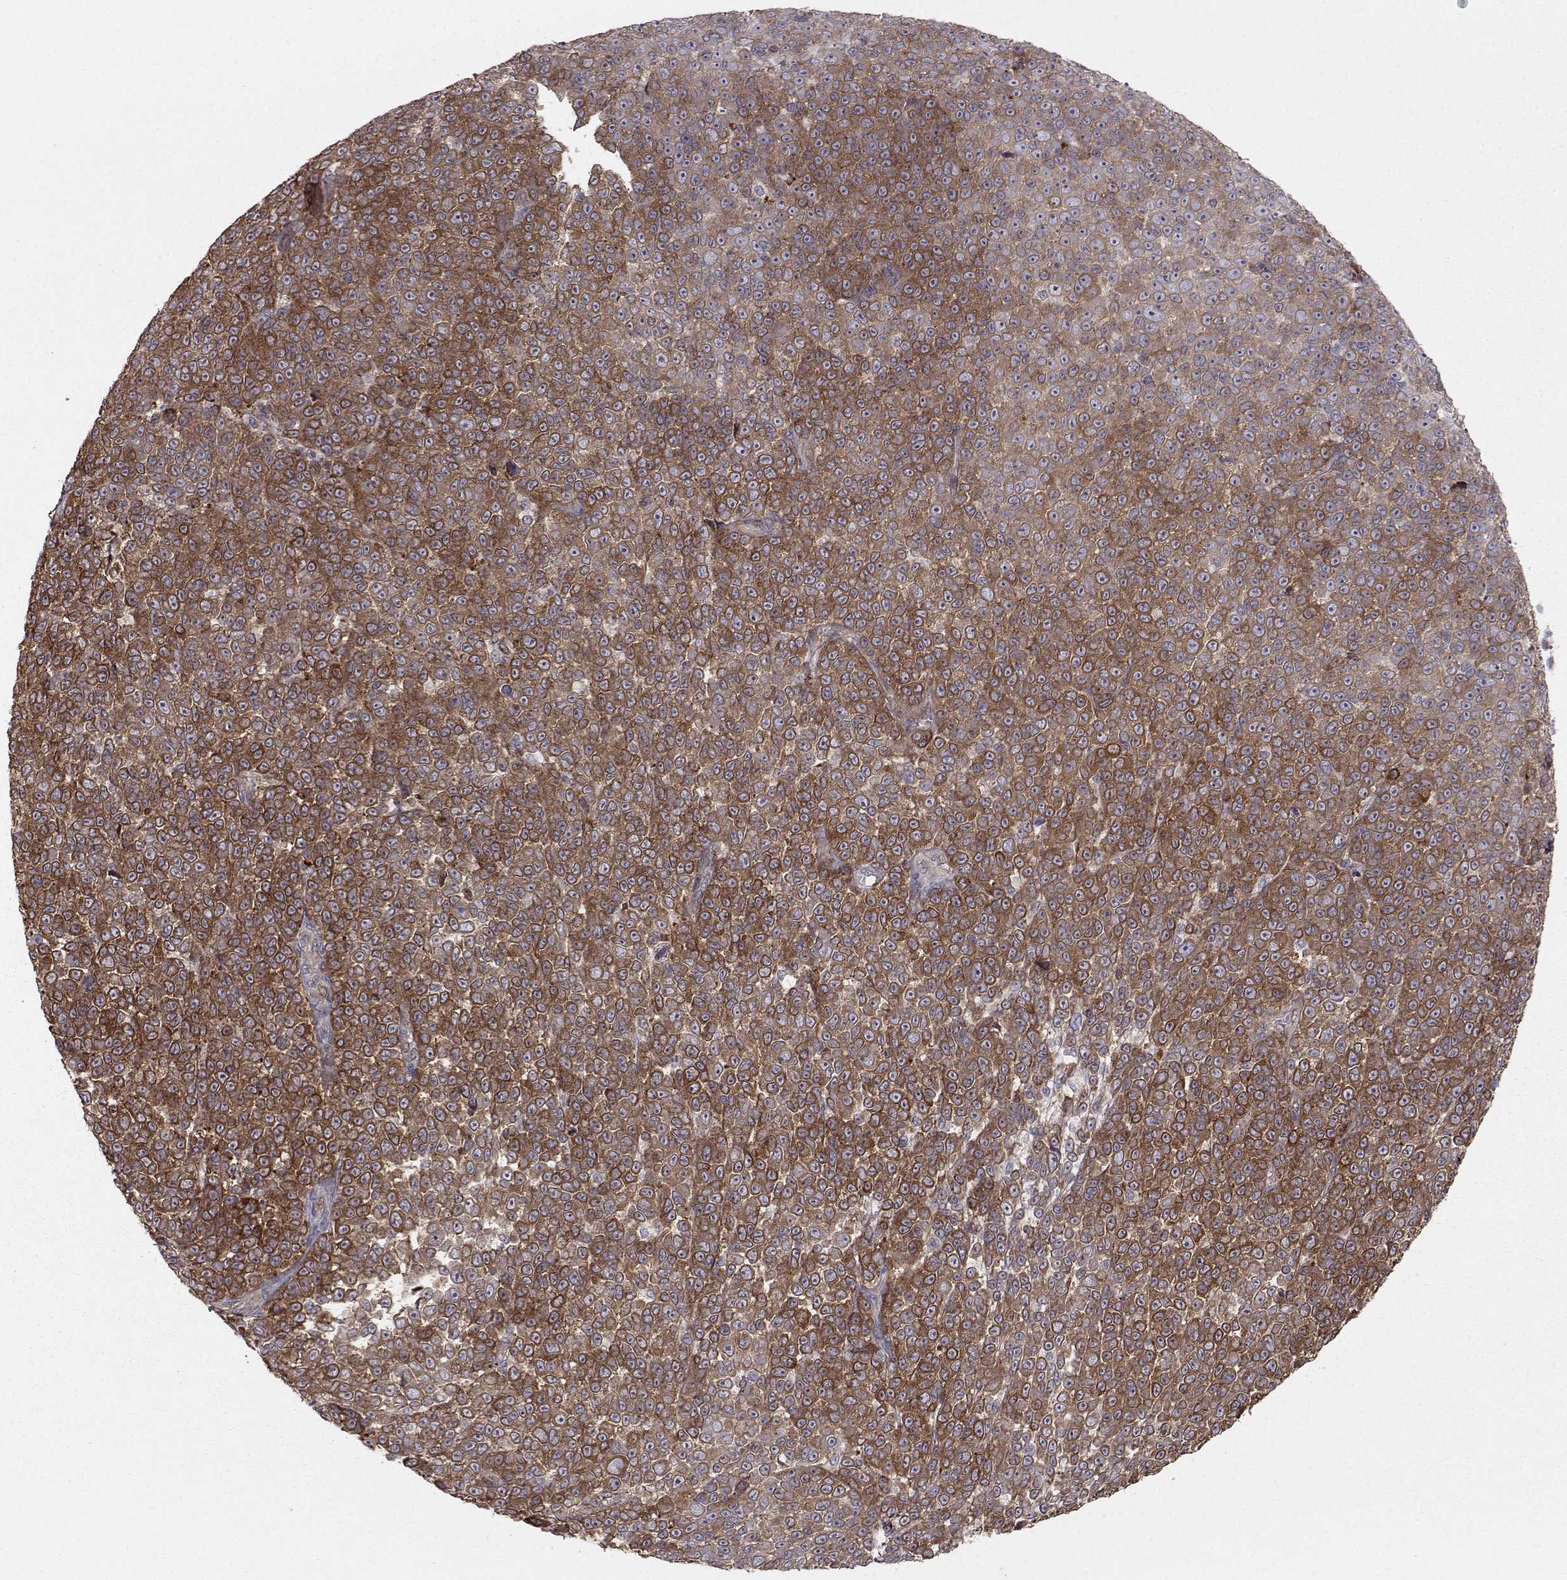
{"staining": {"intensity": "moderate", "quantity": "25%-75%", "location": "cytoplasmic/membranous"}, "tissue": "melanoma", "cell_type": "Tumor cells", "image_type": "cancer", "snomed": [{"axis": "morphology", "description": "Malignant melanoma, NOS"}, {"axis": "topography", "description": "Skin"}], "caption": "Tumor cells exhibit medium levels of moderate cytoplasmic/membranous expression in about 25%-75% of cells in melanoma. Using DAB (brown) and hematoxylin (blue) stains, captured at high magnification using brightfield microscopy.", "gene": "HSP90AB1", "patient": {"sex": "female", "age": 95}}